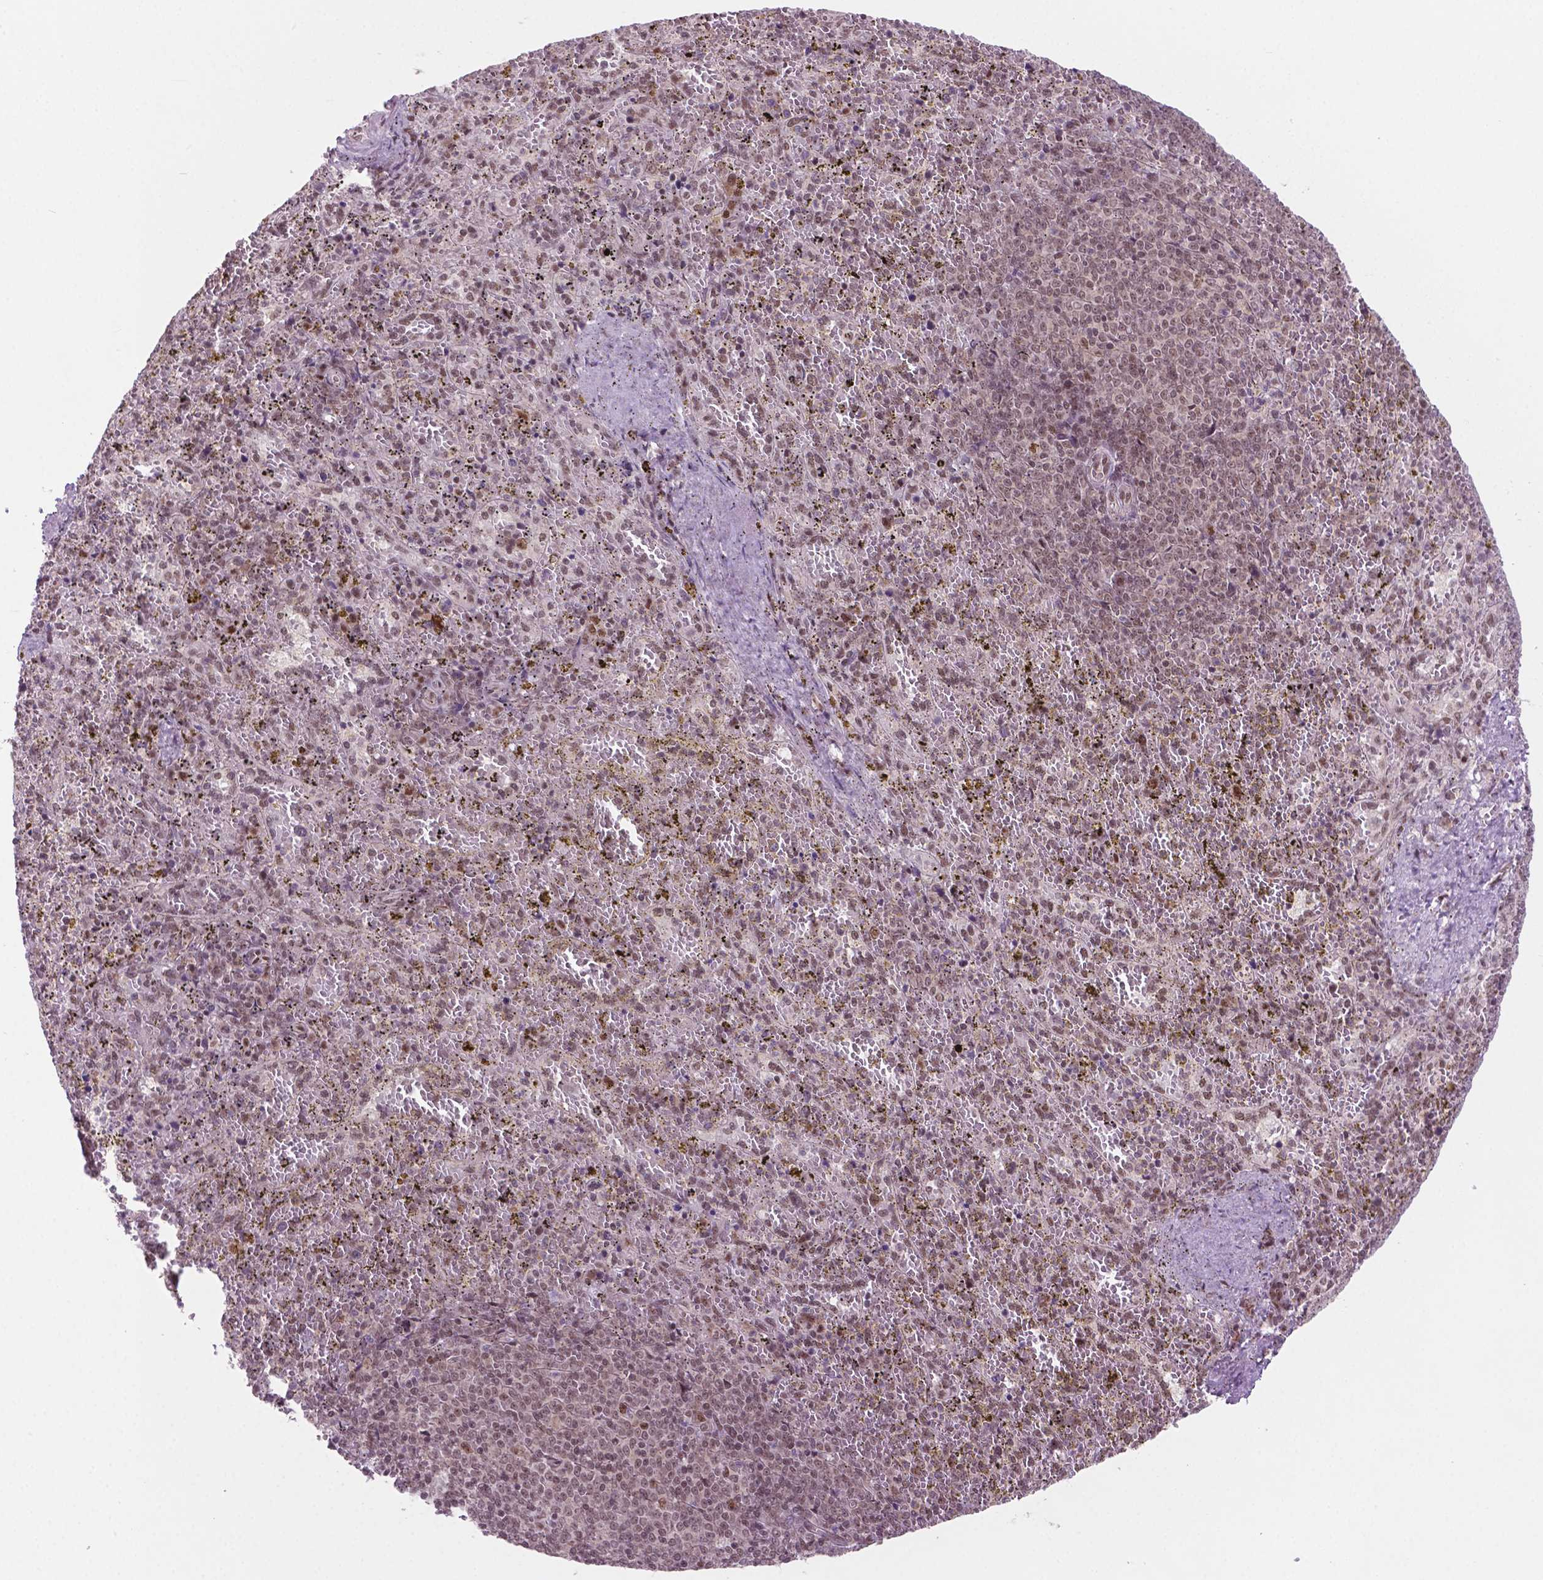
{"staining": {"intensity": "weak", "quantity": "25%-75%", "location": "nuclear"}, "tissue": "spleen", "cell_type": "Cells in red pulp", "image_type": "normal", "snomed": [{"axis": "morphology", "description": "Normal tissue, NOS"}, {"axis": "topography", "description": "Spleen"}], "caption": "Immunohistochemistry (IHC) histopathology image of benign spleen: spleen stained using IHC demonstrates low levels of weak protein expression localized specifically in the nuclear of cells in red pulp, appearing as a nuclear brown color.", "gene": "PHAX", "patient": {"sex": "female", "age": 50}}